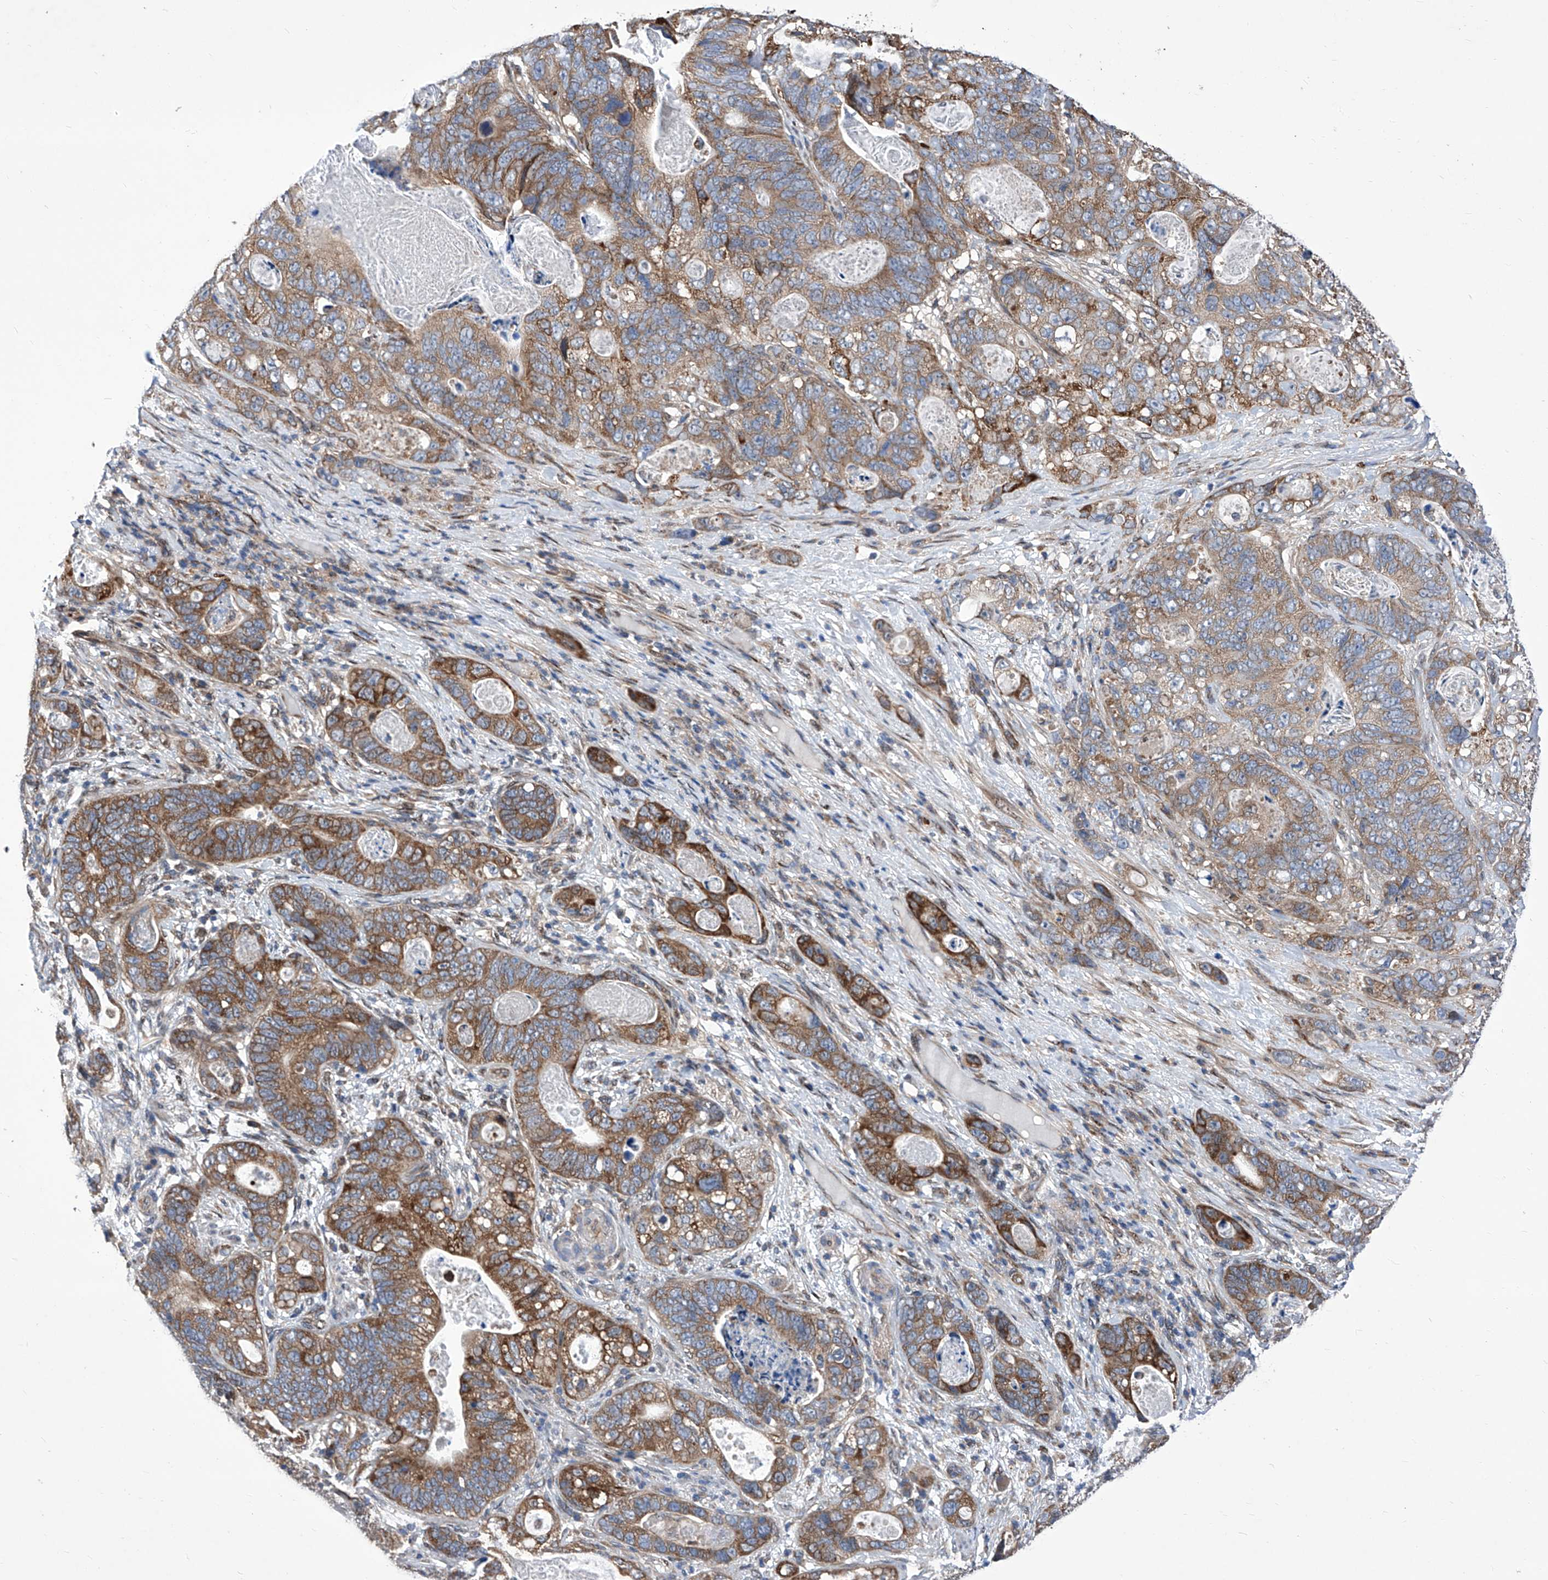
{"staining": {"intensity": "moderate", "quantity": ">75%", "location": "cytoplasmic/membranous"}, "tissue": "stomach cancer", "cell_type": "Tumor cells", "image_type": "cancer", "snomed": [{"axis": "morphology", "description": "Normal tissue, NOS"}, {"axis": "morphology", "description": "Adenocarcinoma, NOS"}, {"axis": "topography", "description": "Stomach"}], "caption": "Human stomach adenocarcinoma stained with a brown dye displays moderate cytoplasmic/membranous positive expression in approximately >75% of tumor cells.", "gene": "KTI12", "patient": {"sex": "female", "age": 89}}